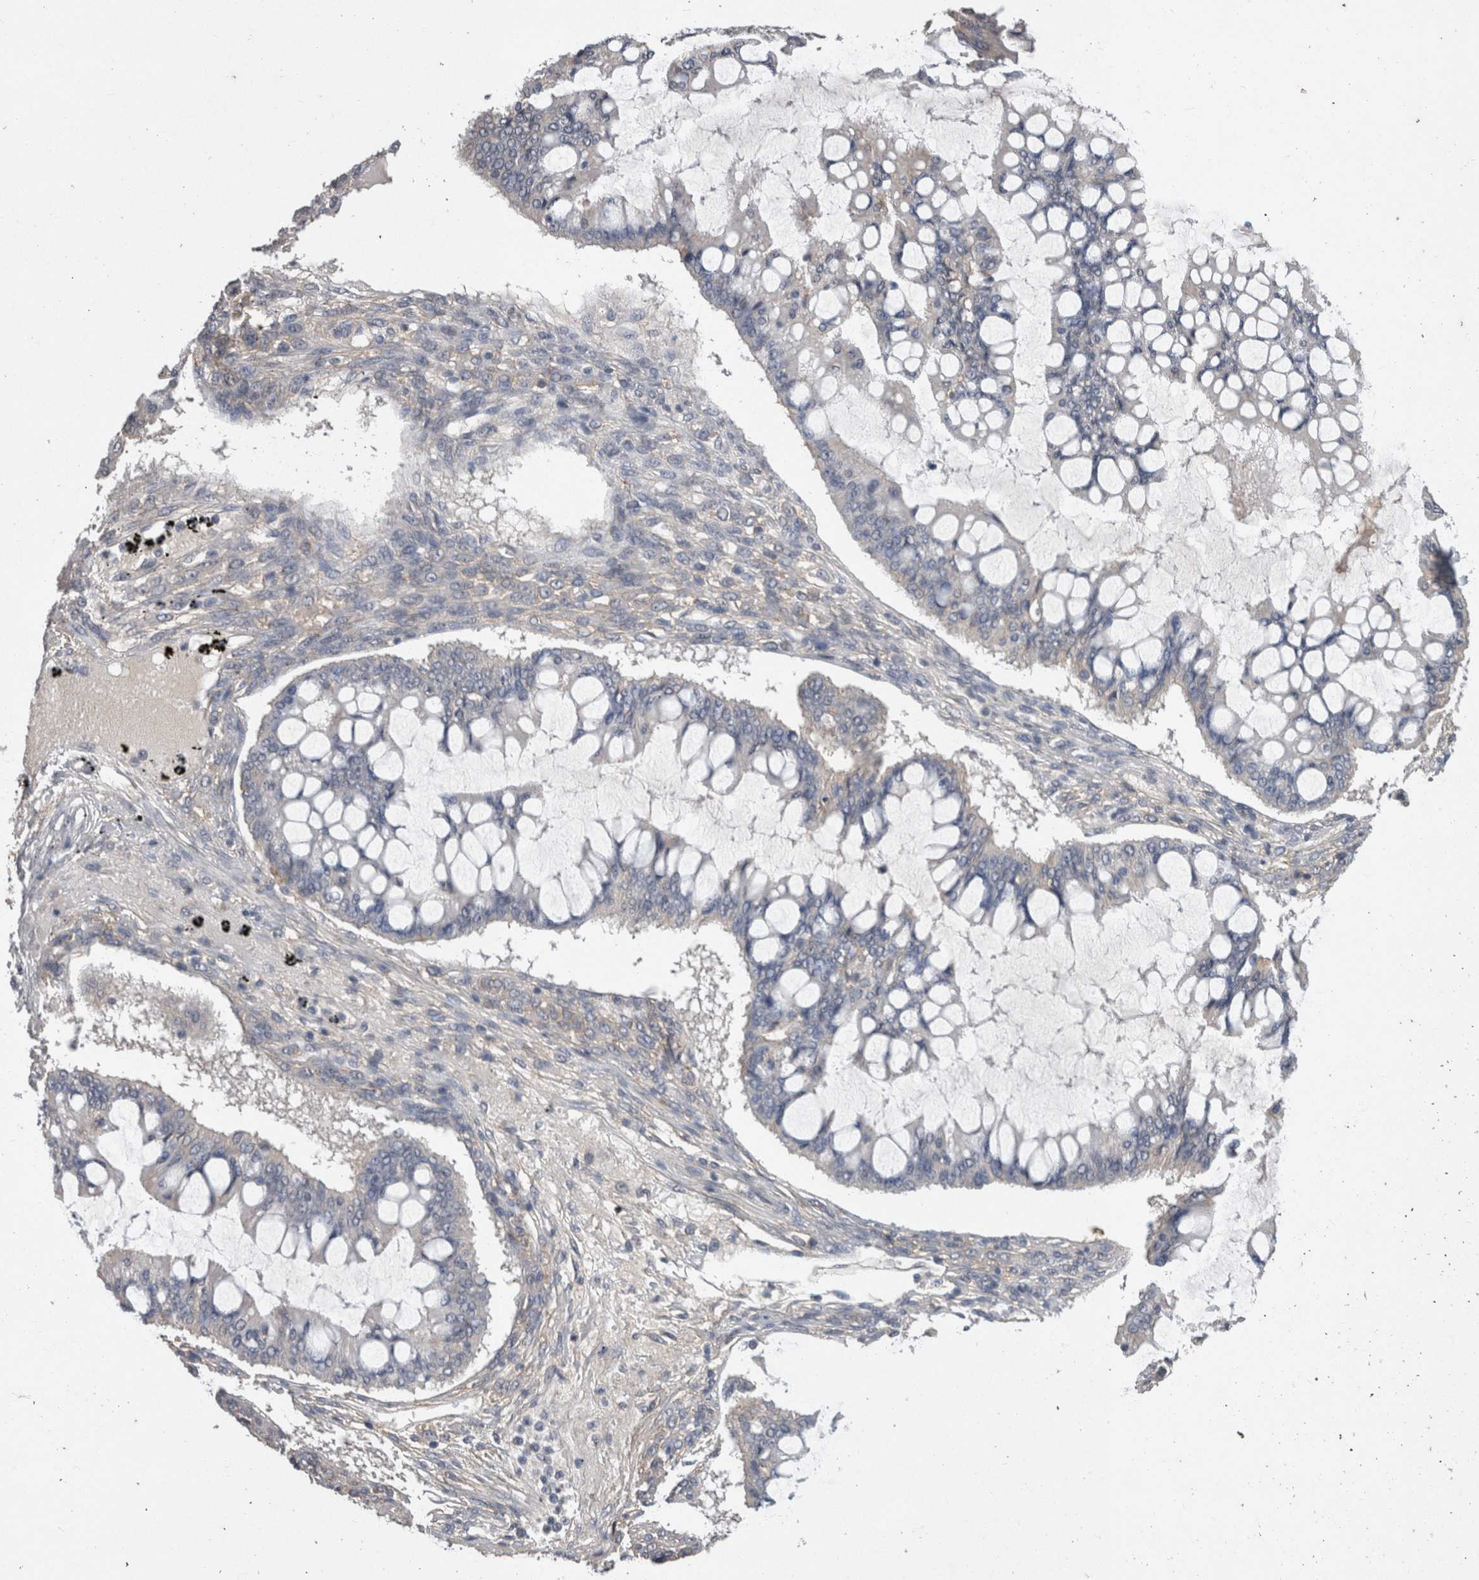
{"staining": {"intensity": "negative", "quantity": "none", "location": "none"}, "tissue": "ovarian cancer", "cell_type": "Tumor cells", "image_type": "cancer", "snomed": [{"axis": "morphology", "description": "Cystadenocarcinoma, mucinous, NOS"}, {"axis": "topography", "description": "Ovary"}], "caption": "The IHC photomicrograph has no significant expression in tumor cells of ovarian cancer (mucinous cystadenocarcinoma) tissue. The staining was performed using DAB to visualize the protein expression in brown, while the nuclei were stained in blue with hematoxylin (Magnification: 20x).", "gene": "NECTIN2", "patient": {"sex": "female", "age": 73}}